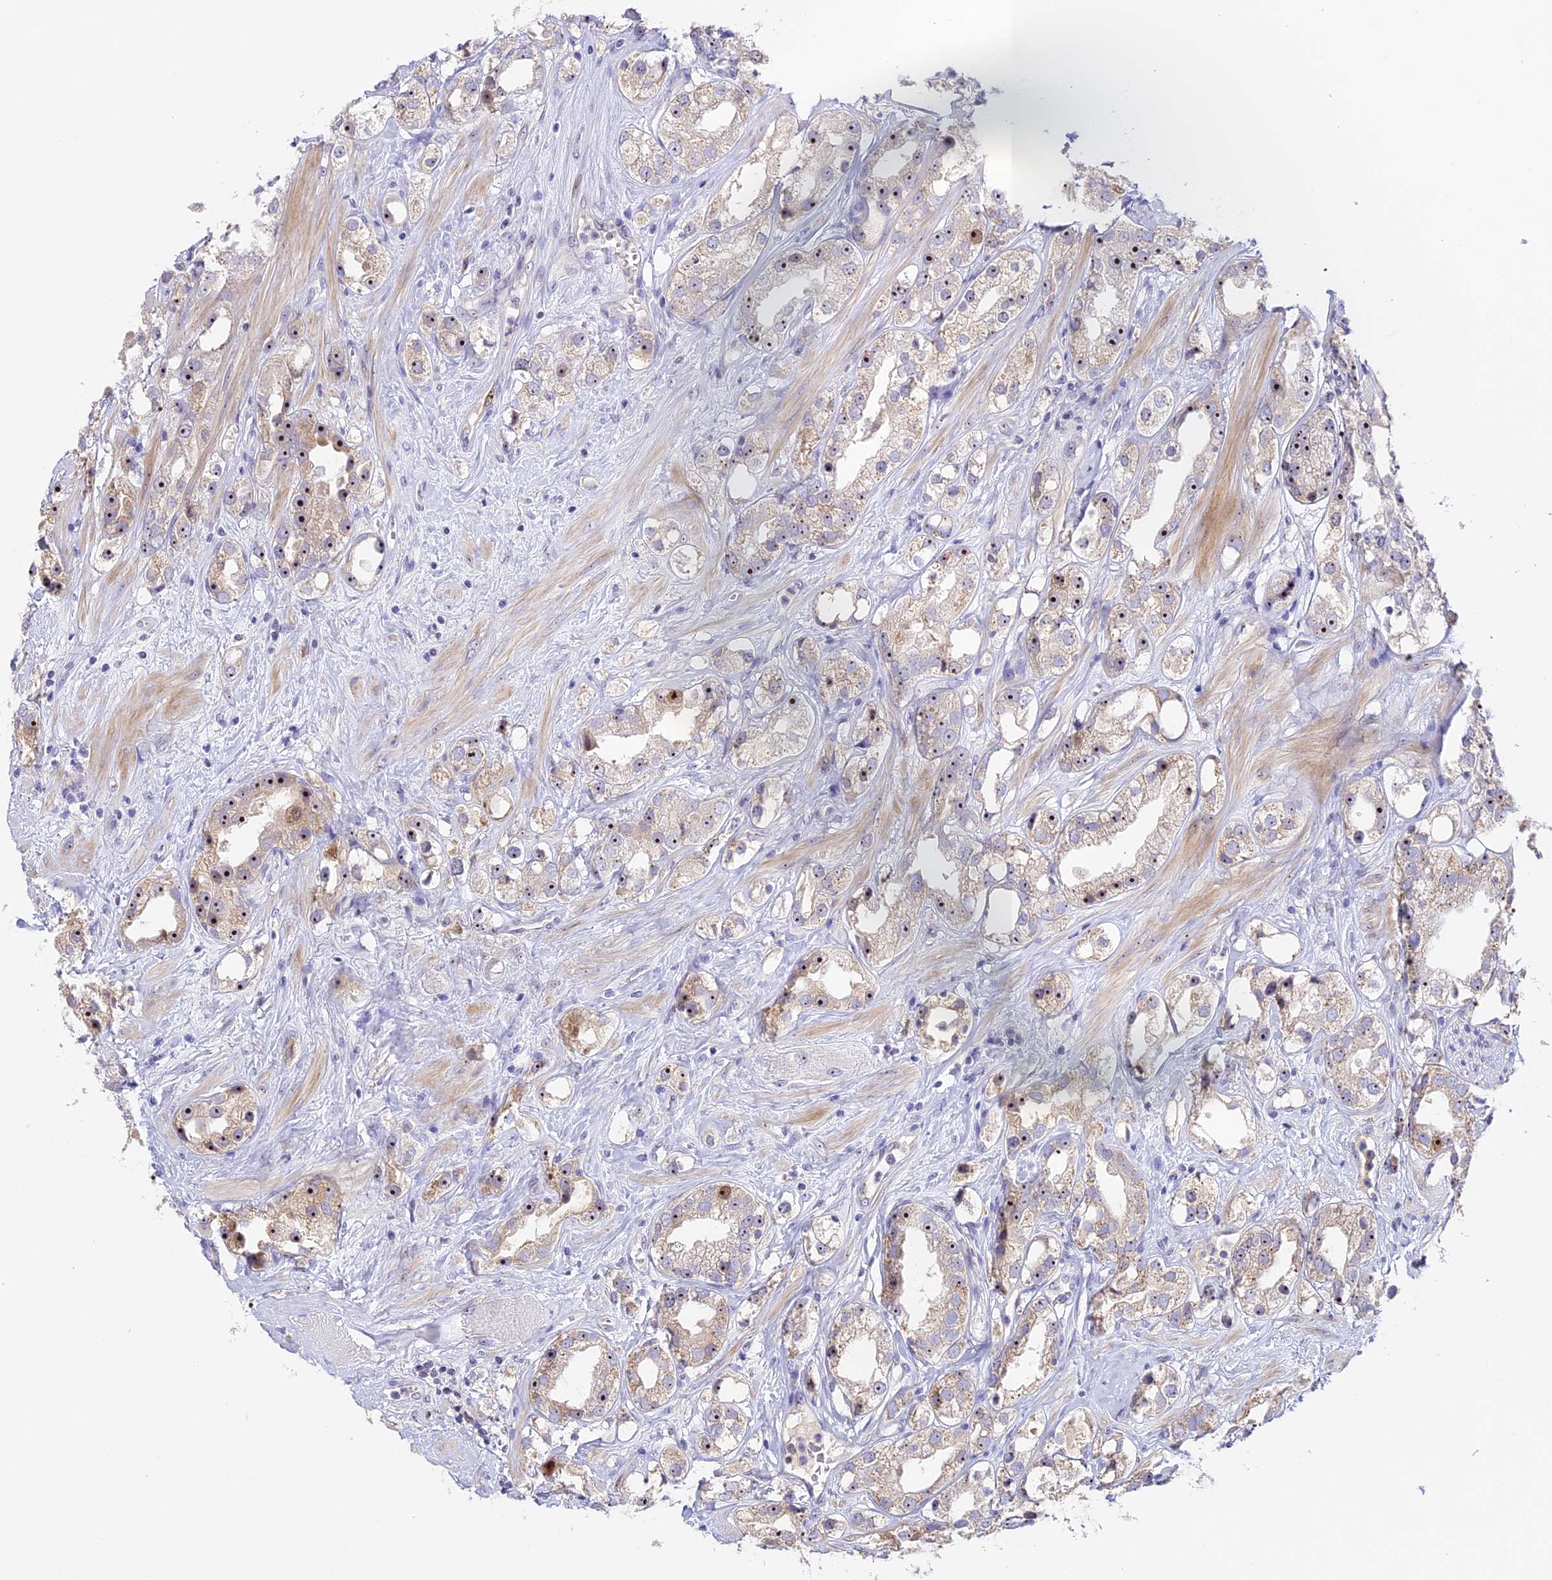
{"staining": {"intensity": "moderate", "quantity": ">75%", "location": "cytoplasmic/membranous,nuclear"}, "tissue": "prostate cancer", "cell_type": "Tumor cells", "image_type": "cancer", "snomed": [{"axis": "morphology", "description": "Adenocarcinoma, NOS"}, {"axis": "topography", "description": "Prostate"}], "caption": "Protein staining by IHC reveals moderate cytoplasmic/membranous and nuclear positivity in approximately >75% of tumor cells in prostate cancer.", "gene": "RAD51", "patient": {"sex": "male", "age": 79}}